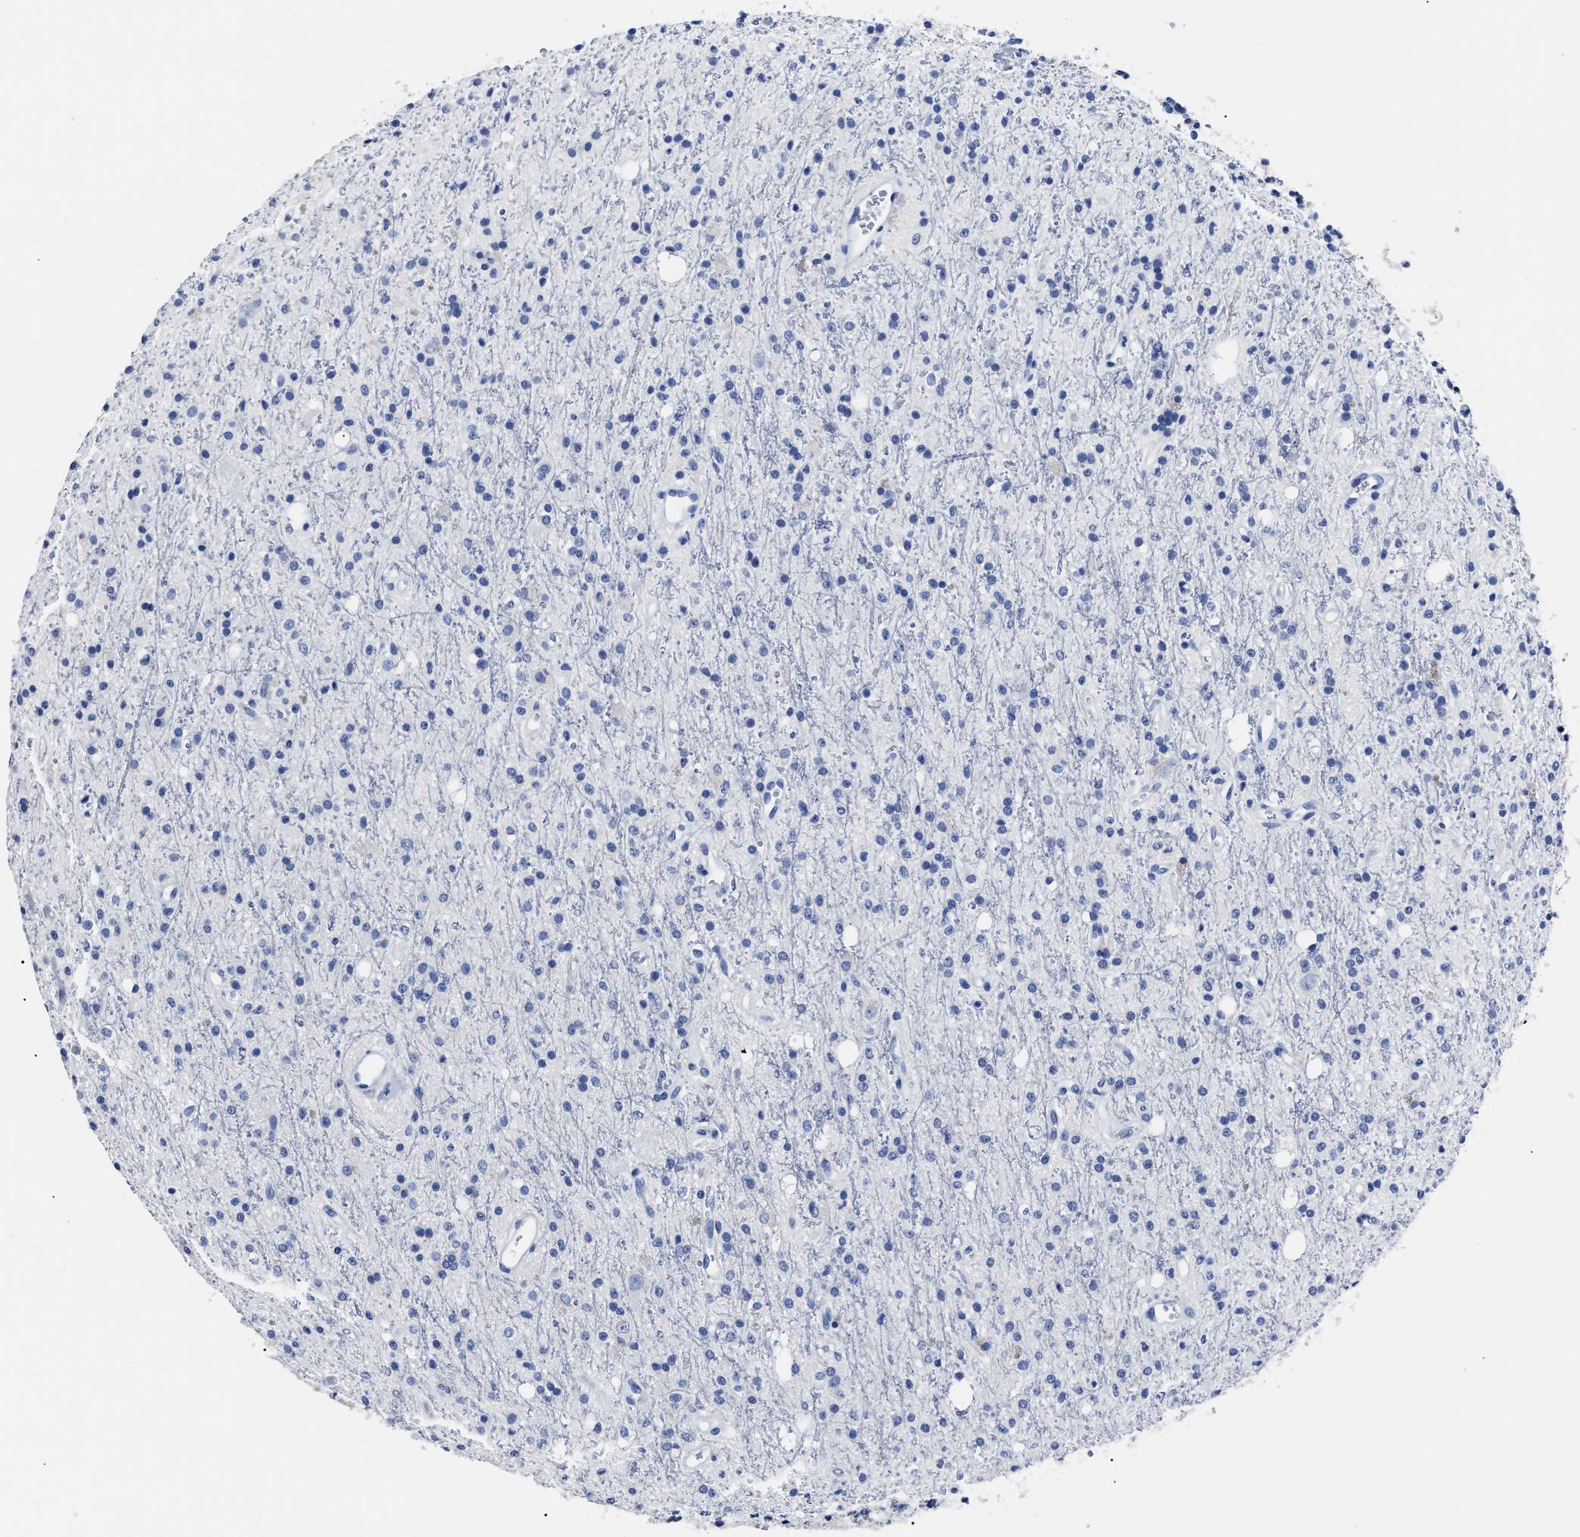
{"staining": {"intensity": "negative", "quantity": "none", "location": "none"}, "tissue": "glioma", "cell_type": "Tumor cells", "image_type": "cancer", "snomed": [{"axis": "morphology", "description": "Glioma, malignant, High grade"}, {"axis": "topography", "description": "Brain"}], "caption": "Glioma was stained to show a protein in brown. There is no significant positivity in tumor cells.", "gene": "ALPG", "patient": {"sex": "male", "age": 47}}